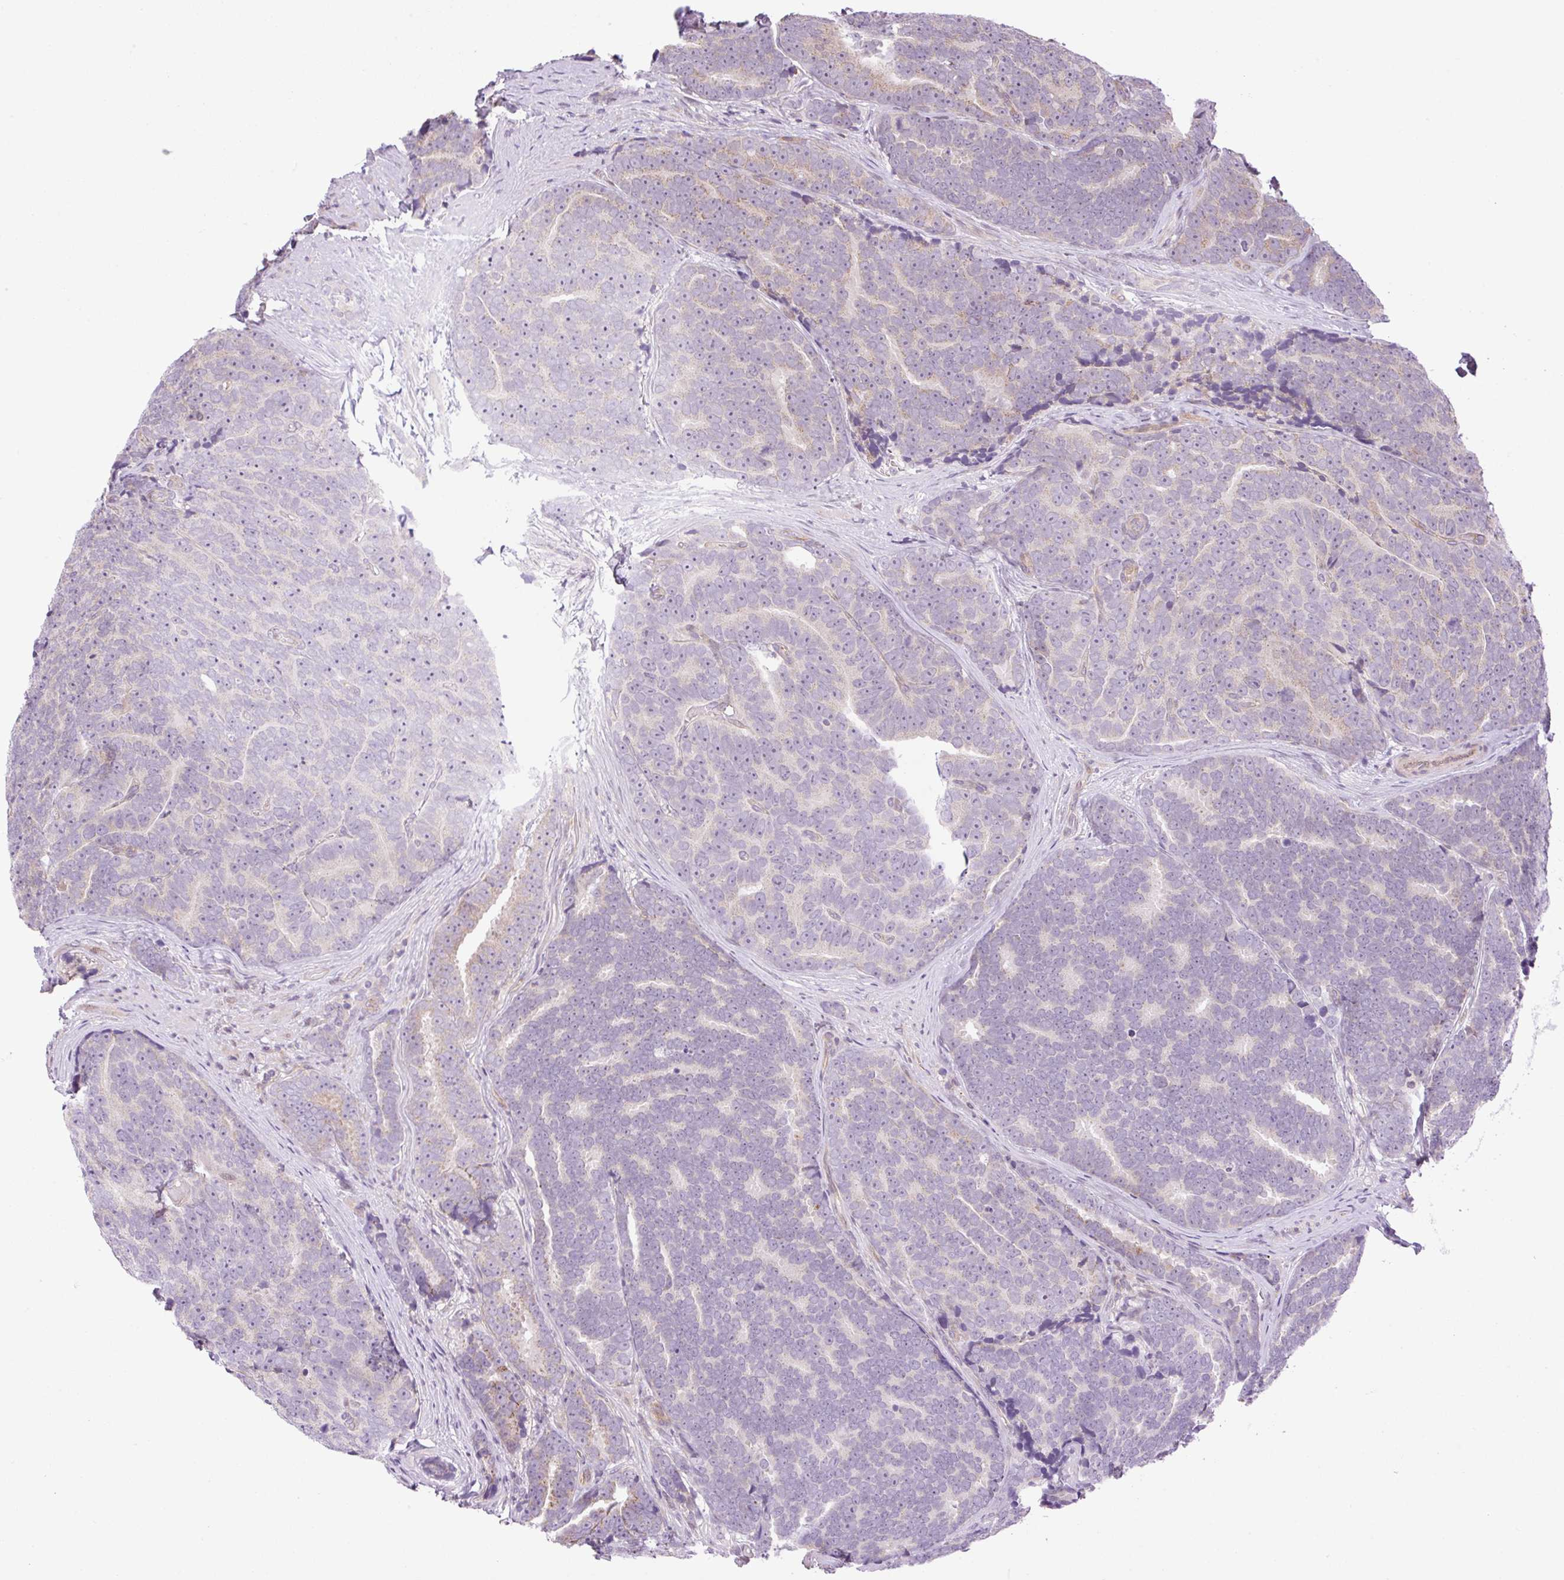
{"staining": {"intensity": "moderate", "quantity": "<25%", "location": "cytoplasmic/membranous"}, "tissue": "prostate cancer", "cell_type": "Tumor cells", "image_type": "cancer", "snomed": [{"axis": "morphology", "description": "Adenocarcinoma, Low grade"}, {"axis": "topography", "description": "Prostate"}], "caption": "Human prostate adenocarcinoma (low-grade) stained with a brown dye shows moderate cytoplasmic/membranous positive expression in about <25% of tumor cells.", "gene": "ZNF394", "patient": {"sex": "male", "age": 62}}